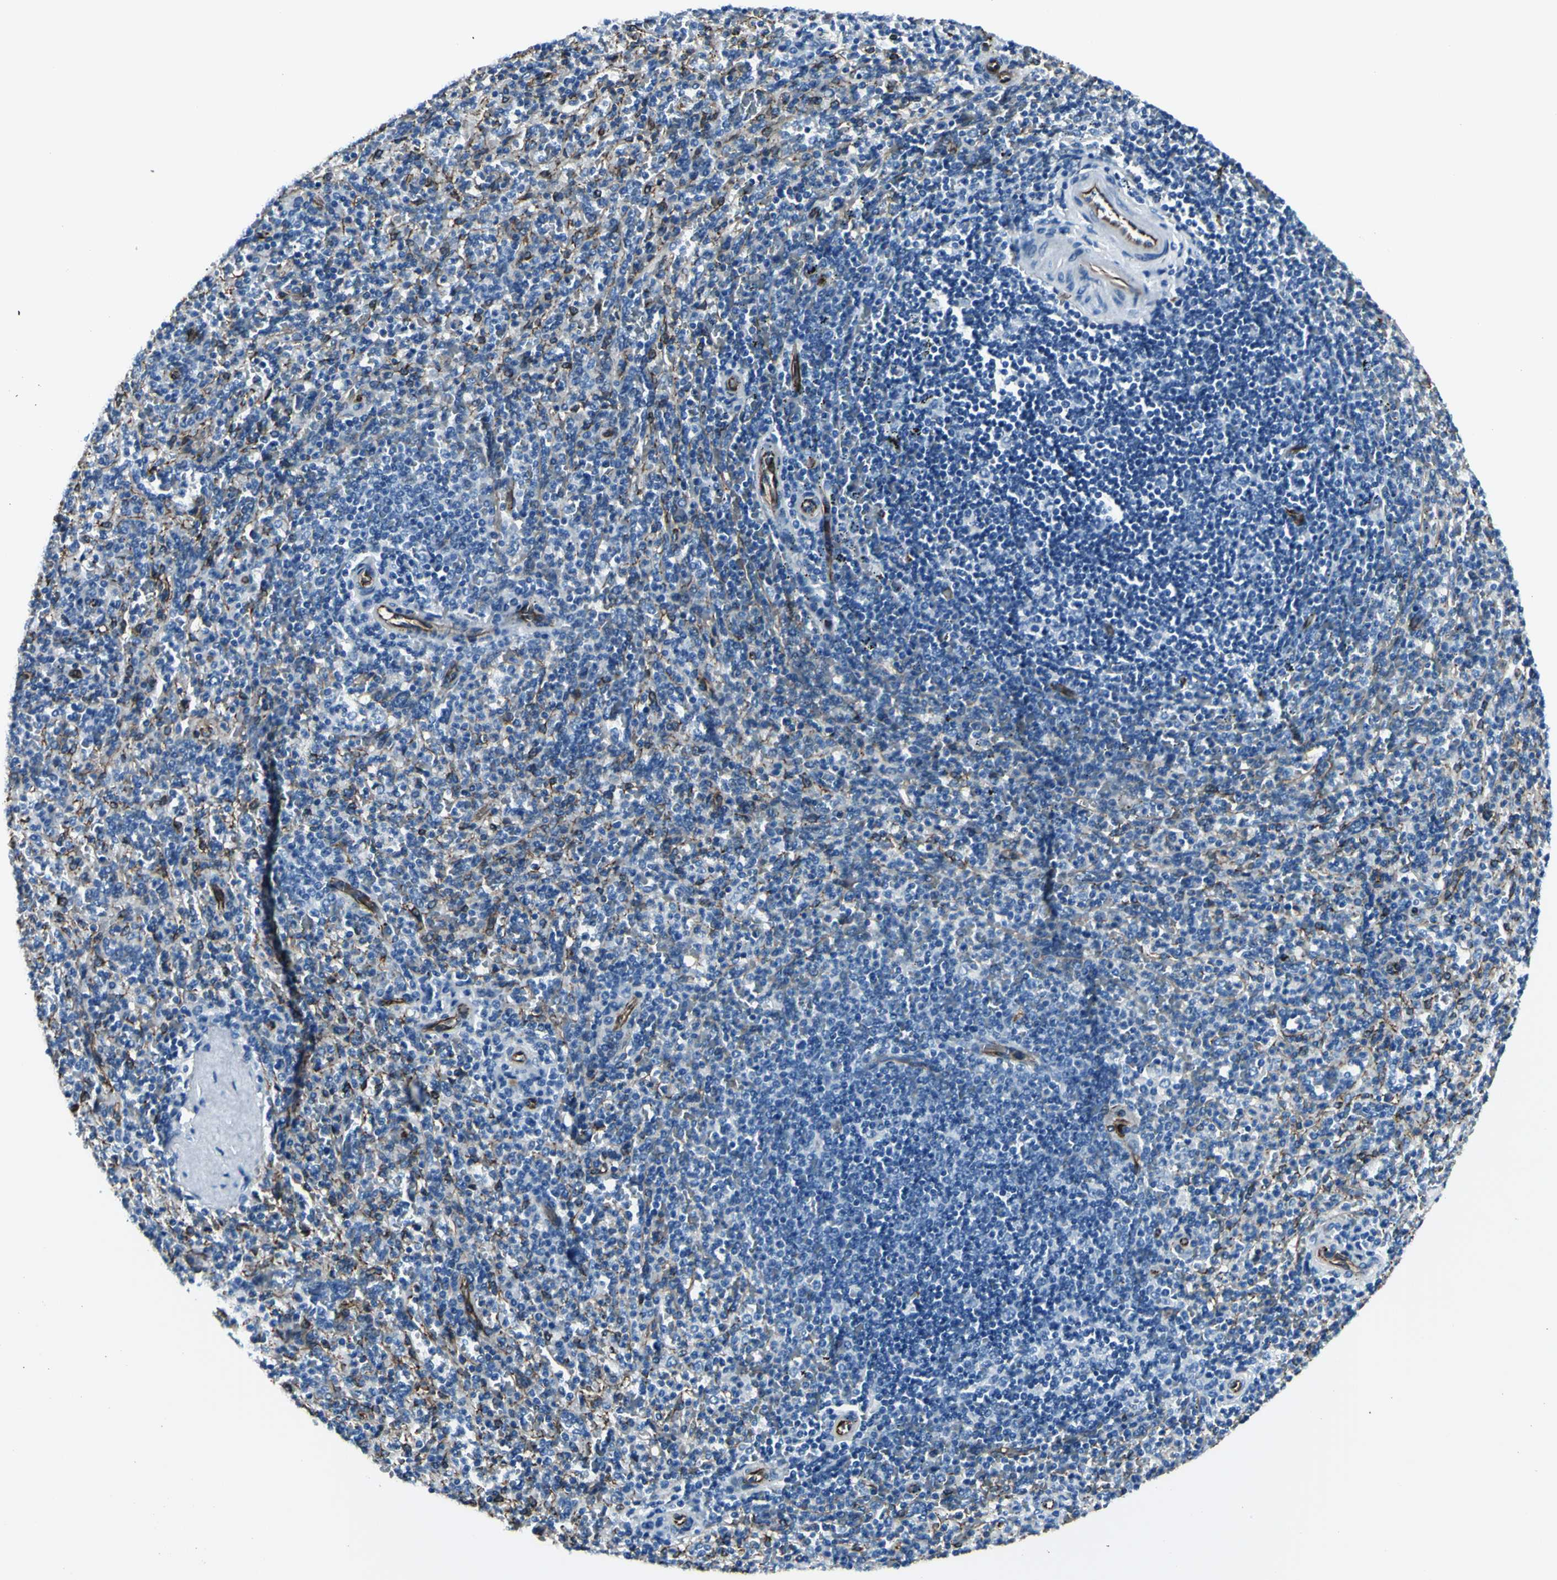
{"staining": {"intensity": "negative", "quantity": "none", "location": "none"}, "tissue": "spleen", "cell_type": "Cells in red pulp", "image_type": "normal", "snomed": [{"axis": "morphology", "description": "Normal tissue, NOS"}, {"axis": "topography", "description": "Spleen"}], "caption": "High magnification brightfield microscopy of unremarkable spleen stained with DAB (3,3'-diaminobenzidine) (brown) and counterstained with hematoxylin (blue): cells in red pulp show no significant staining.", "gene": "PTH2R", "patient": {"sex": "male", "age": 36}}